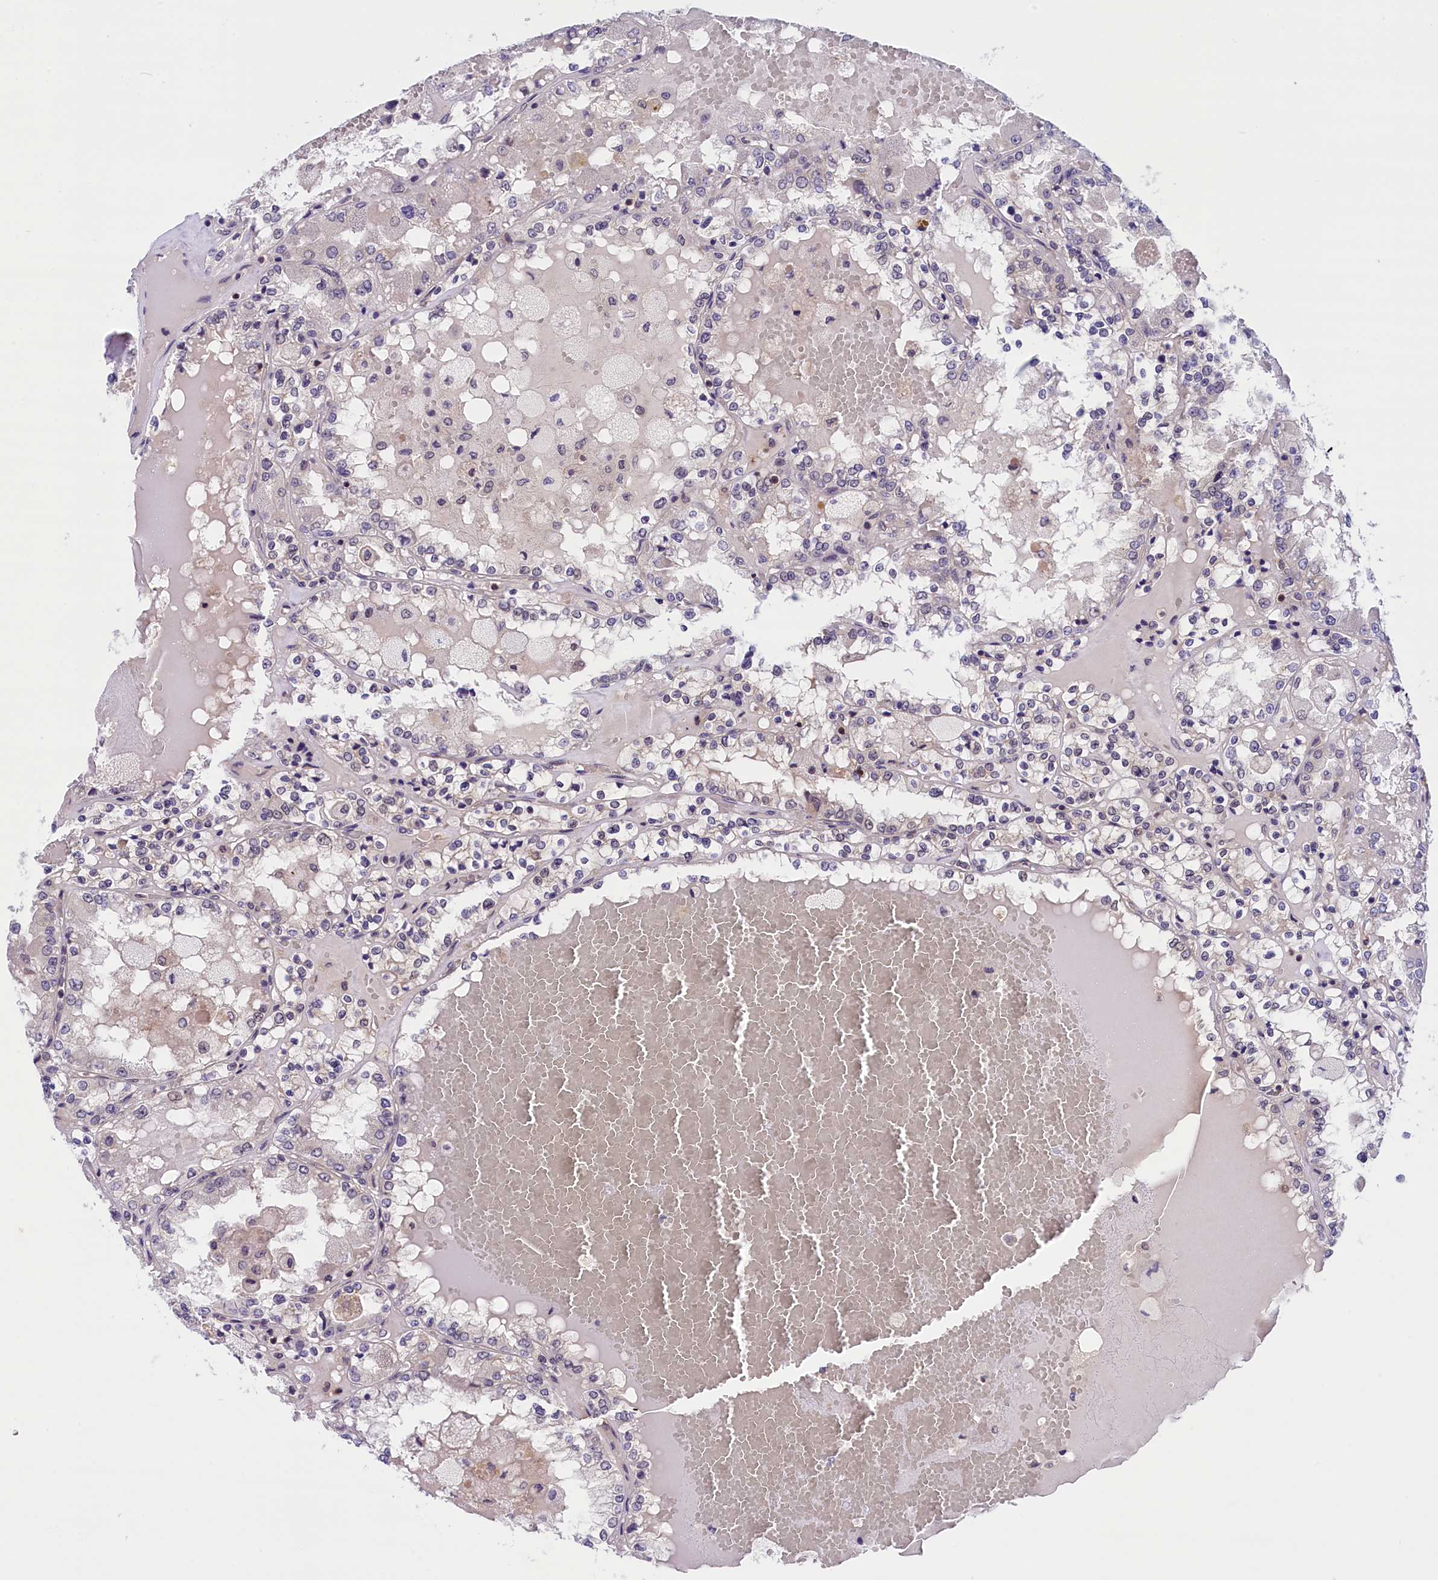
{"staining": {"intensity": "negative", "quantity": "none", "location": "none"}, "tissue": "renal cancer", "cell_type": "Tumor cells", "image_type": "cancer", "snomed": [{"axis": "morphology", "description": "Adenocarcinoma, NOS"}, {"axis": "topography", "description": "Kidney"}], "caption": "The micrograph demonstrates no staining of tumor cells in renal cancer (adenocarcinoma).", "gene": "TBCB", "patient": {"sex": "female", "age": 56}}